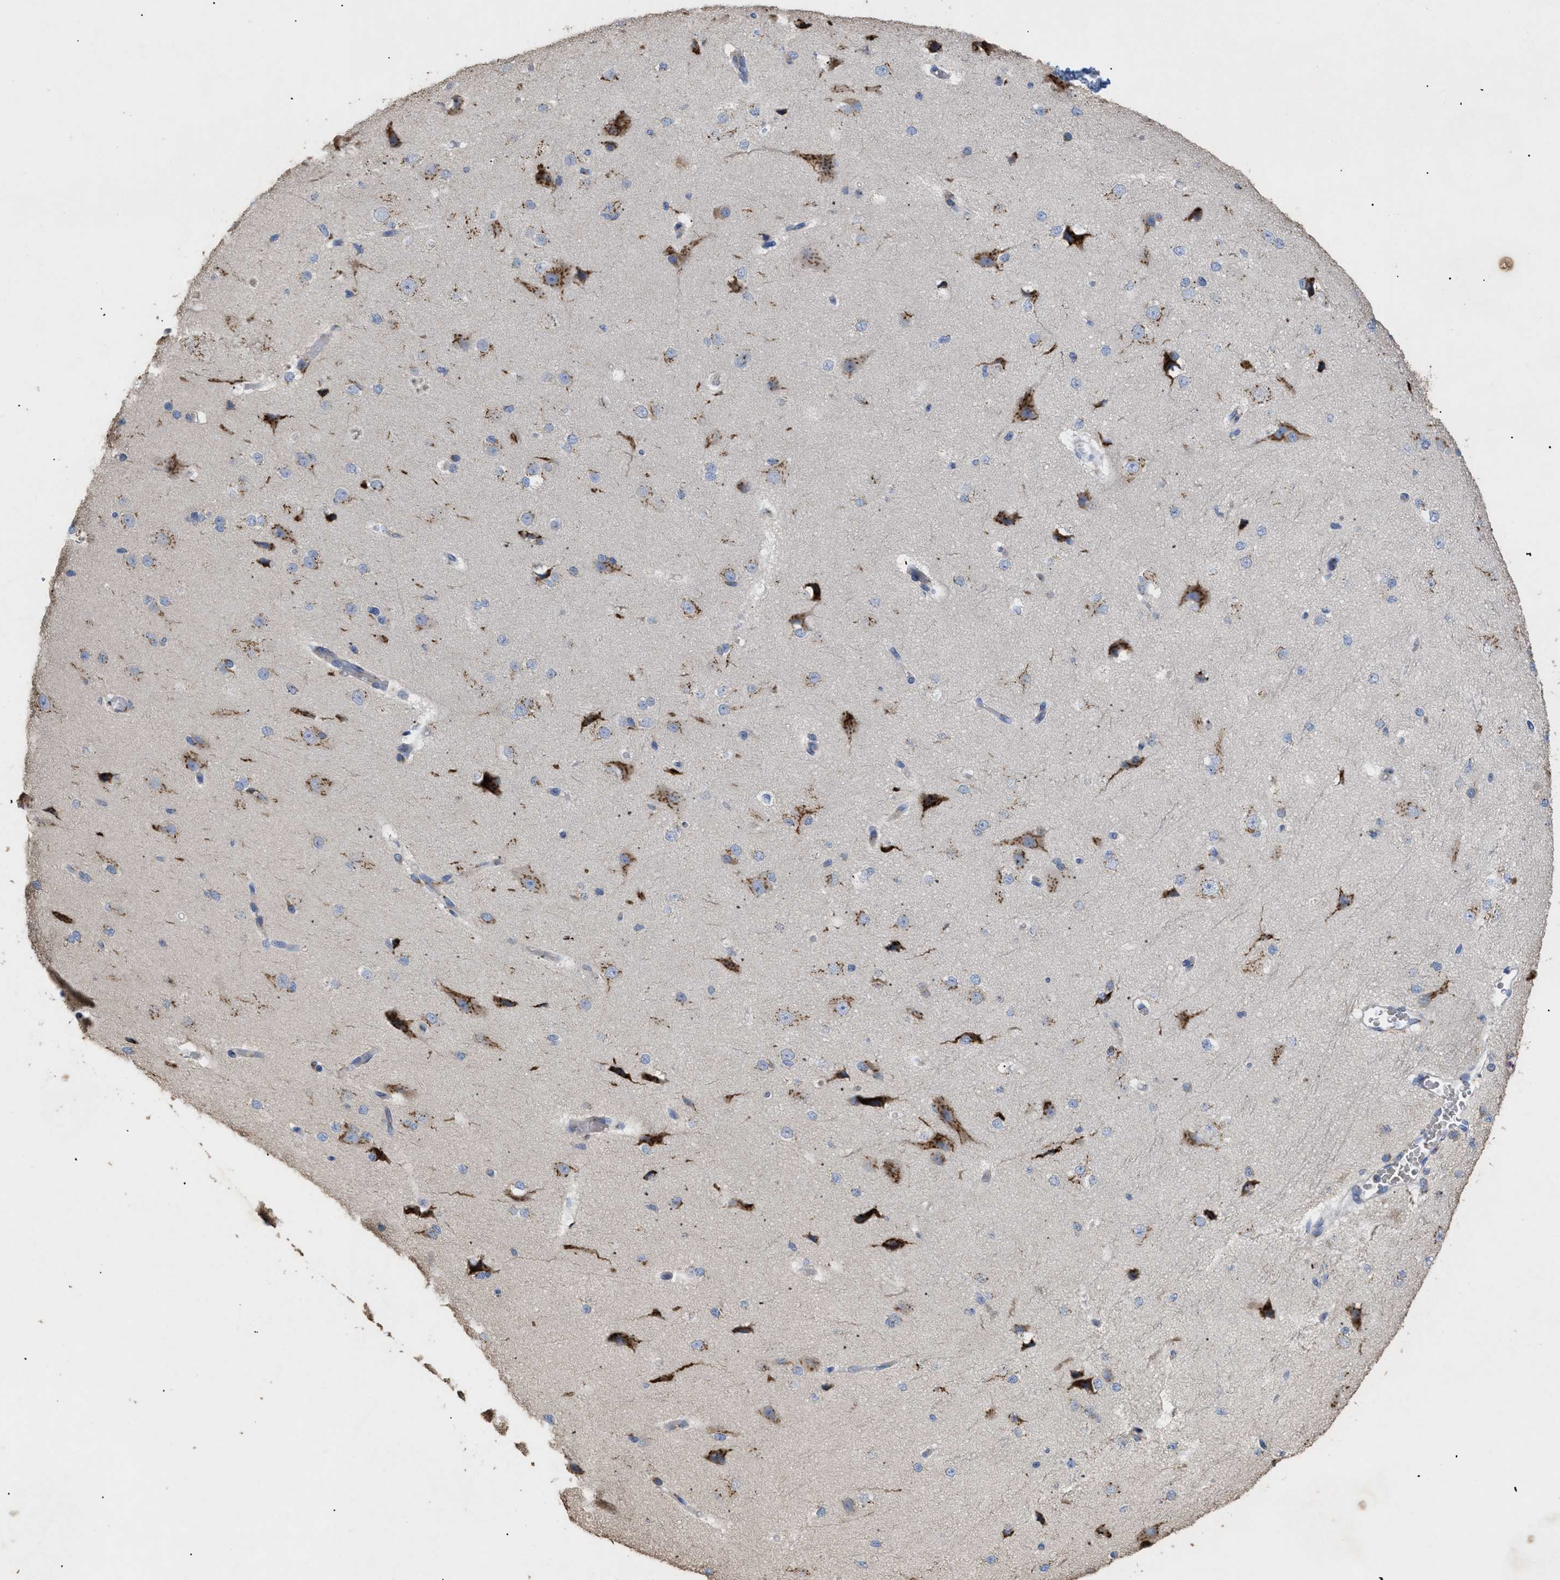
{"staining": {"intensity": "negative", "quantity": "none", "location": "none"}, "tissue": "cerebral cortex", "cell_type": "Endothelial cells", "image_type": "normal", "snomed": [{"axis": "morphology", "description": "Normal tissue, NOS"}, {"axis": "morphology", "description": "Developmental malformation"}, {"axis": "topography", "description": "Cerebral cortex"}], "caption": "Immunohistochemistry (IHC) photomicrograph of unremarkable cerebral cortex: cerebral cortex stained with DAB exhibits no significant protein staining in endothelial cells.", "gene": "SLC50A1", "patient": {"sex": "female", "age": 30}}